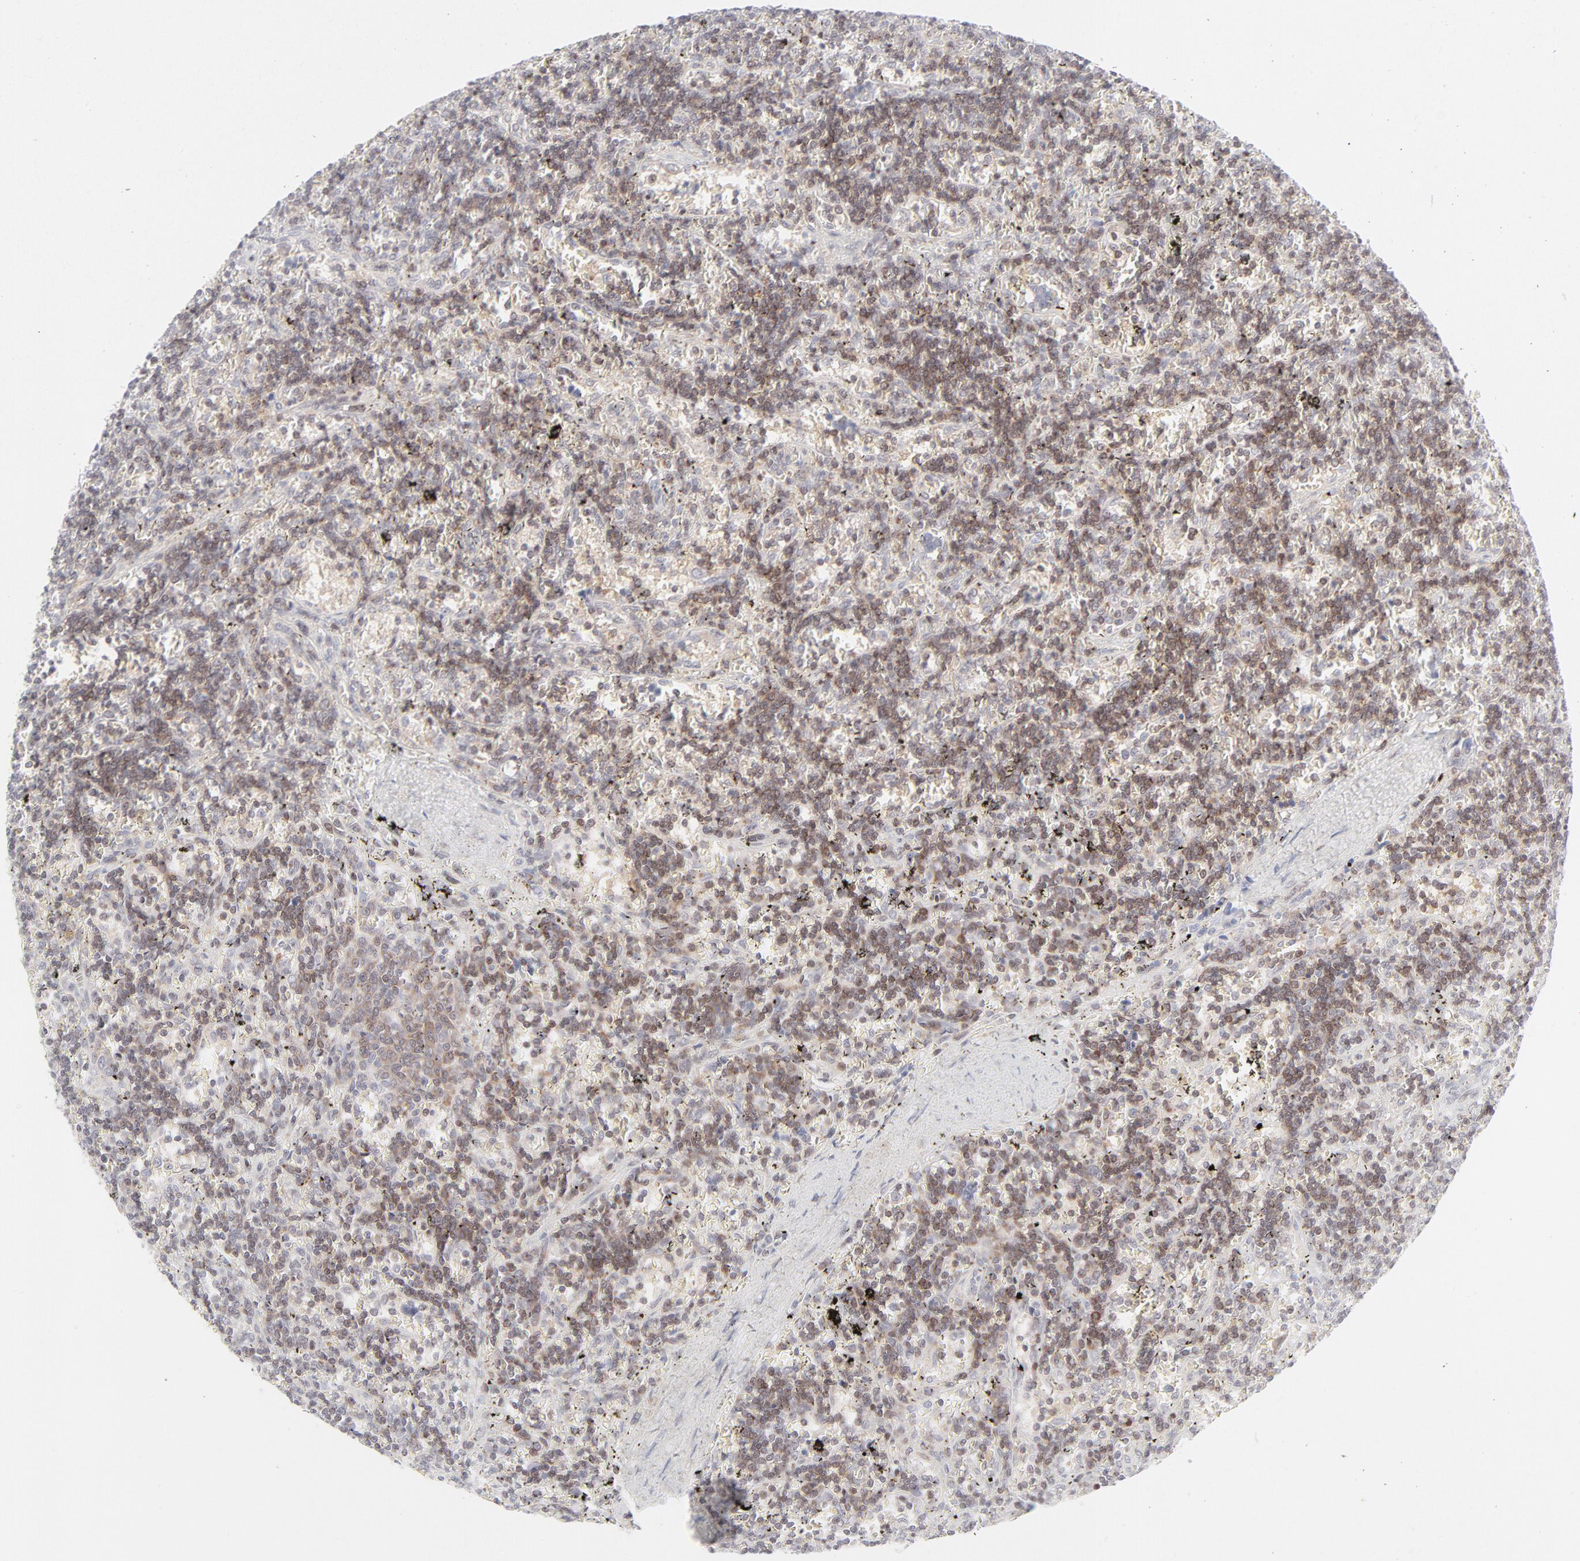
{"staining": {"intensity": "strong", "quantity": ">75%", "location": "cytoplasmic/membranous,nuclear"}, "tissue": "lymphoma", "cell_type": "Tumor cells", "image_type": "cancer", "snomed": [{"axis": "morphology", "description": "Malignant lymphoma, non-Hodgkin's type, Low grade"}, {"axis": "topography", "description": "Spleen"}], "caption": "Immunohistochemistry photomicrograph of neoplastic tissue: lymphoma stained using immunohistochemistry displays high levels of strong protein expression localized specifically in the cytoplasmic/membranous and nuclear of tumor cells, appearing as a cytoplasmic/membranous and nuclear brown color.", "gene": "PRKCB", "patient": {"sex": "male", "age": 60}}